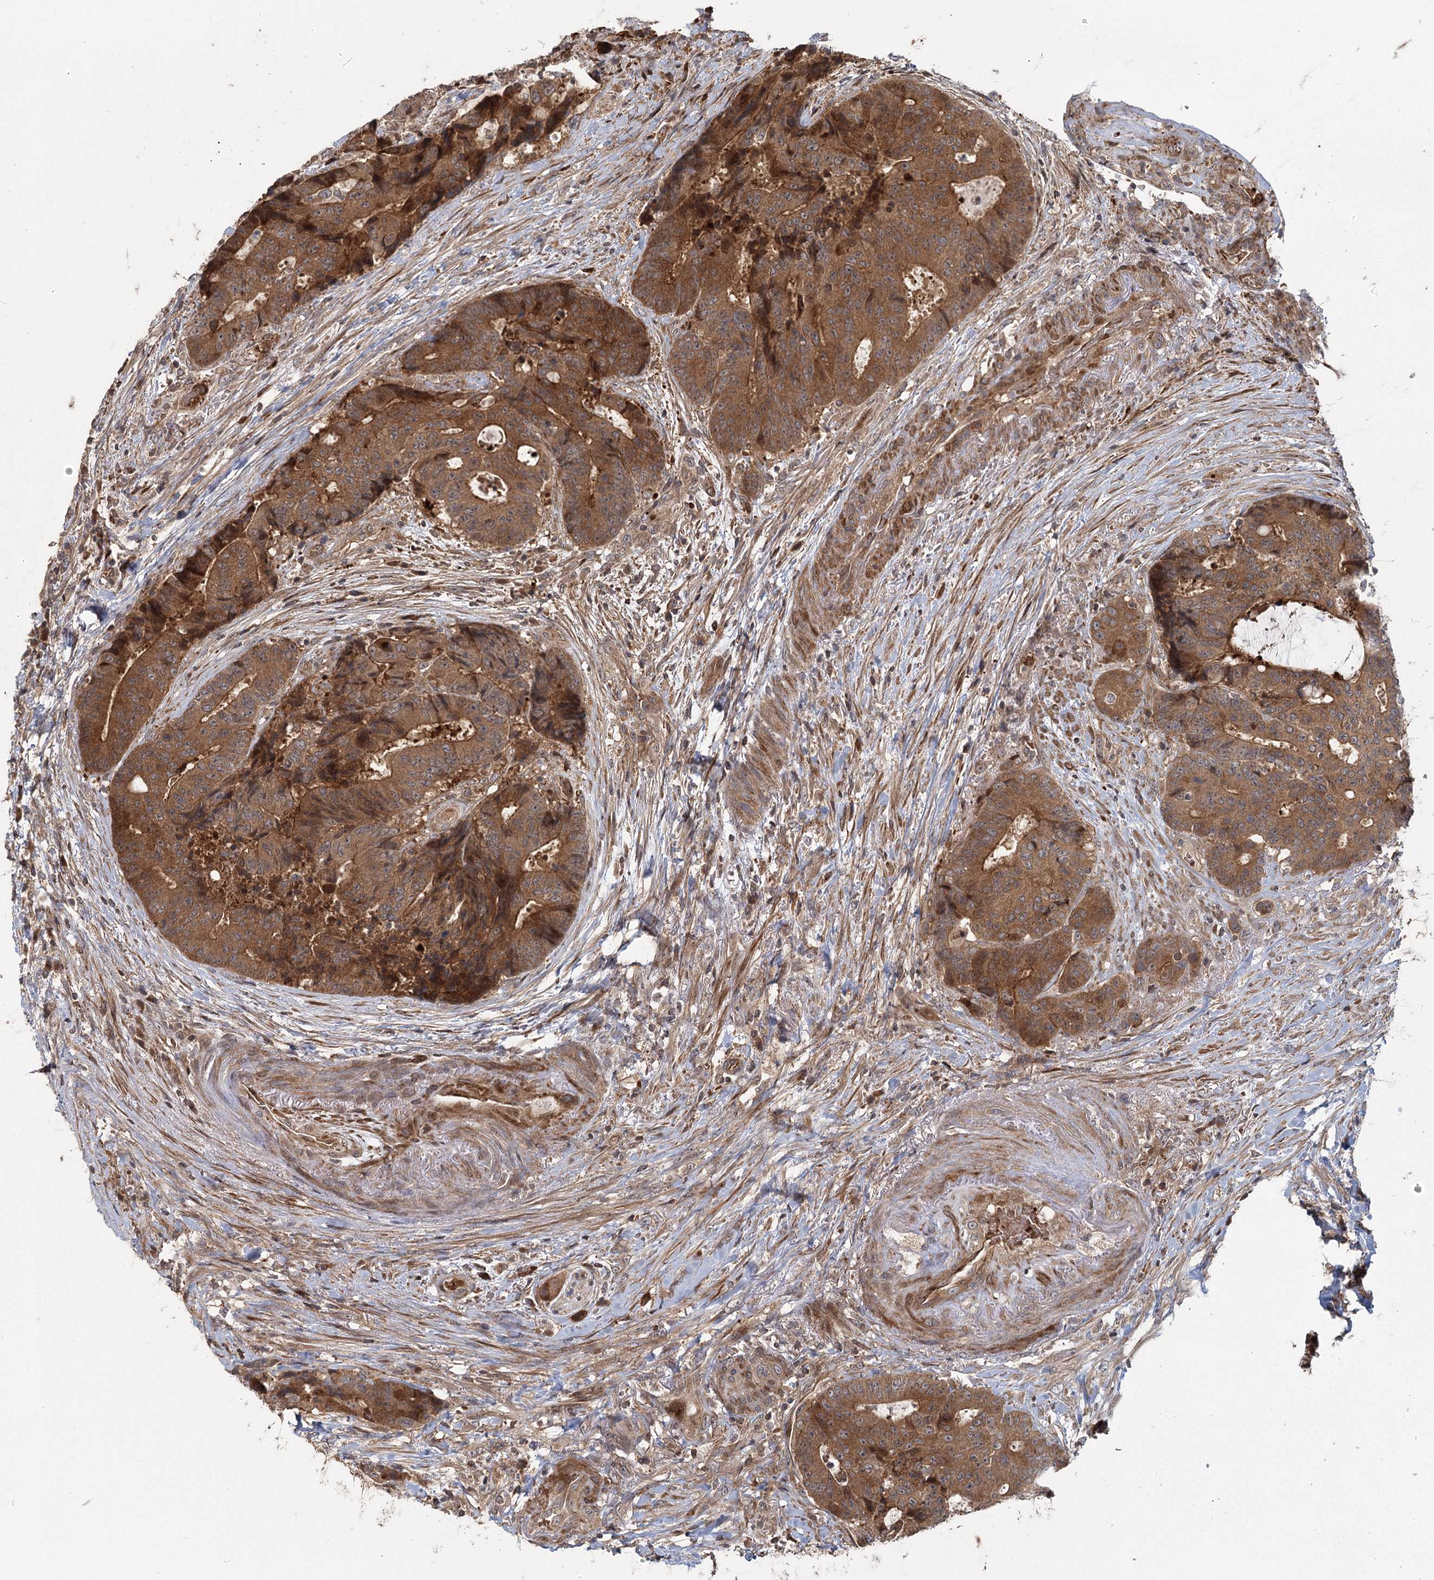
{"staining": {"intensity": "strong", "quantity": ">75%", "location": "cytoplasmic/membranous"}, "tissue": "colorectal cancer", "cell_type": "Tumor cells", "image_type": "cancer", "snomed": [{"axis": "morphology", "description": "Adenocarcinoma, NOS"}, {"axis": "topography", "description": "Rectum"}], "caption": "Human colorectal adenocarcinoma stained with a brown dye demonstrates strong cytoplasmic/membranous positive expression in about >75% of tumor cells.", "gene": "RAPGEF6", "patient": {"sex": "male", "age": 69}}